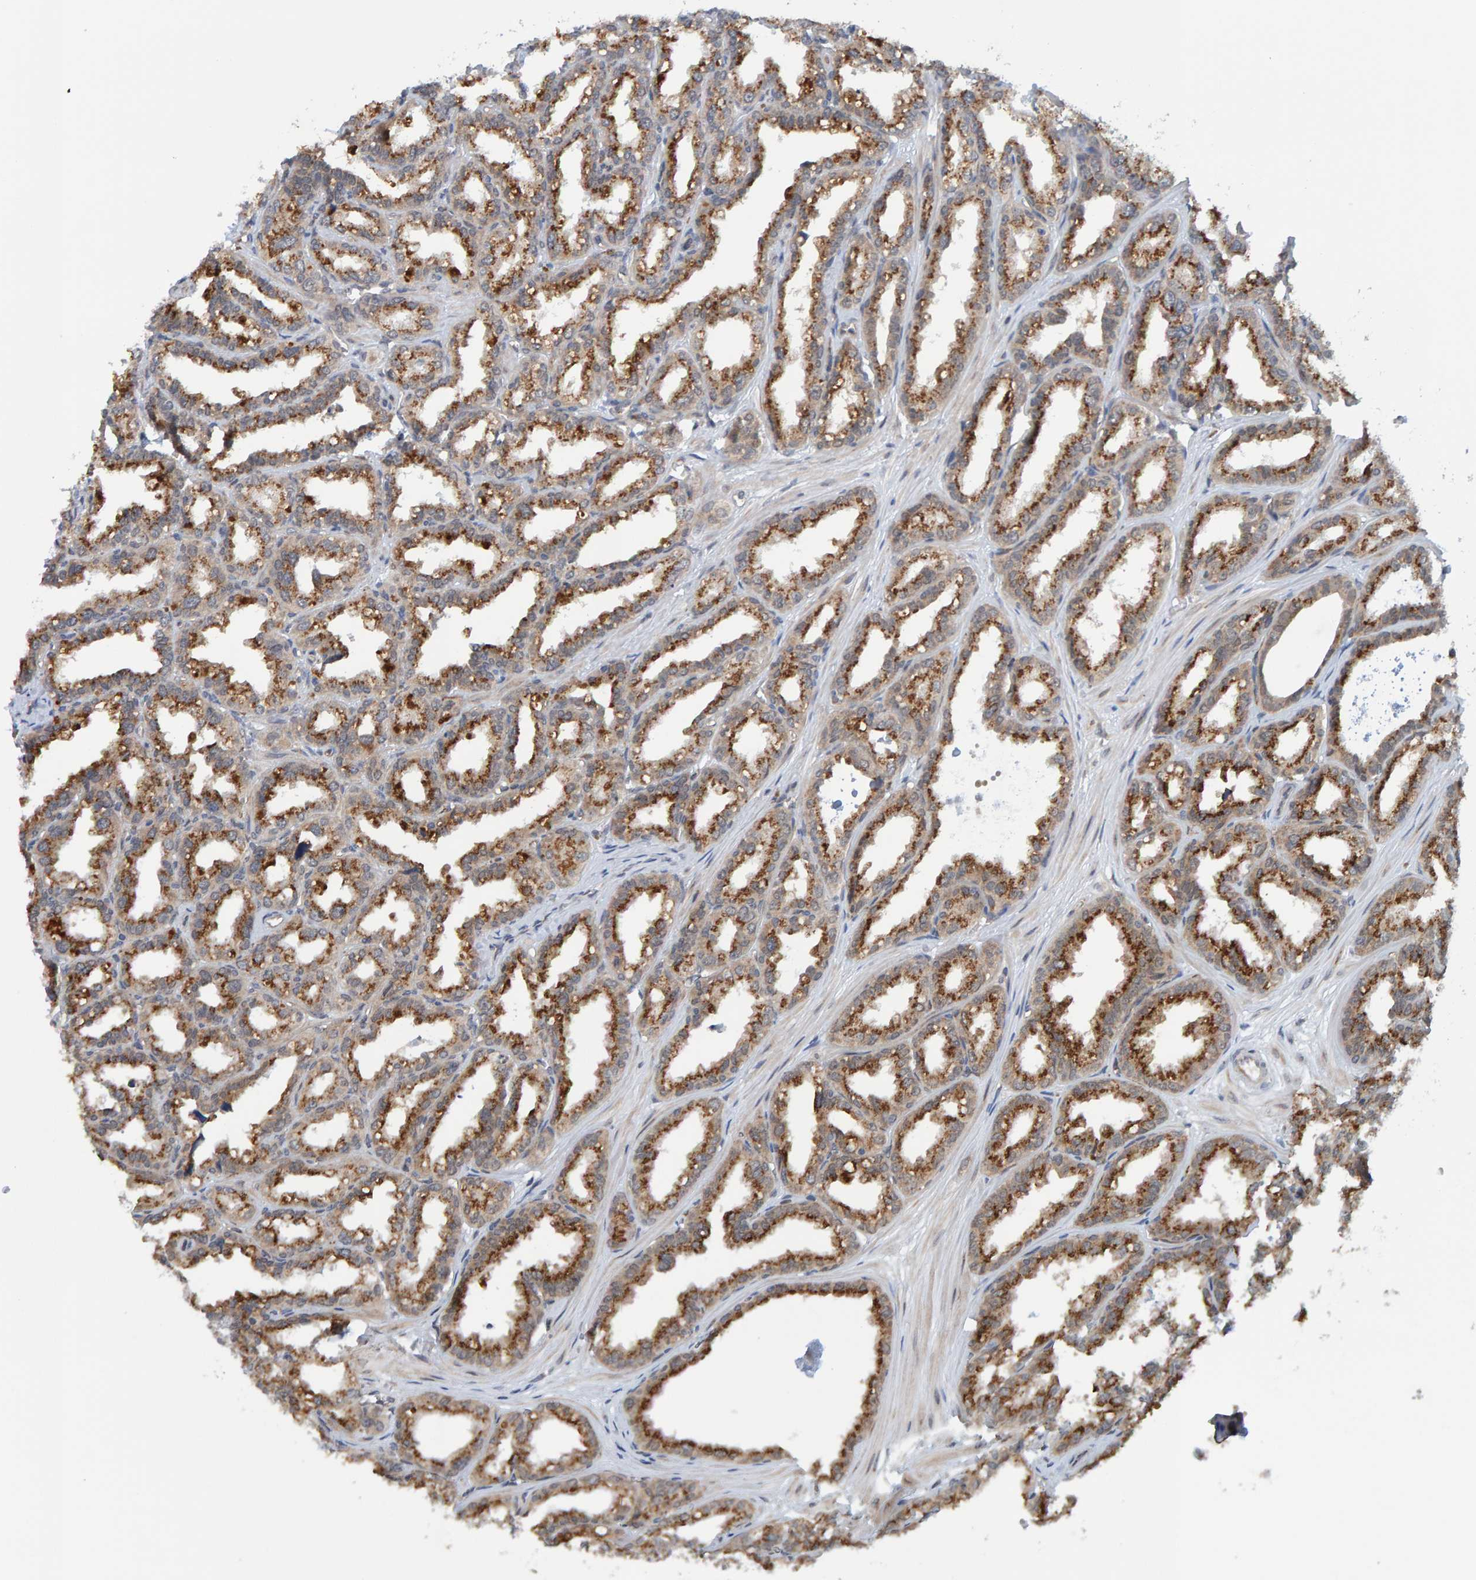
{"staining": {"intensity": "moderate", "quantity": ">75%", "location": "cytoplasmic/membranous"}, "tissue": "seminal vesicle", "cell_type": "Glandular cells", "image_type": "normal", "snomed": [{"axis": "morphology", "description": "Normal tissue, NOS"}, {"axis": "topography", "description": "Prostate"}, {"axis": "topography", "description": "Seminal veicle"}], "caption": "Protein expression analysis of normal seminal vesicle demonstrates moderate cytoplasmic/membranous expression in approximately >75% of glandular cells.", "gene": "SCRN2", "patient": {"sex": "male", "age": 51}}